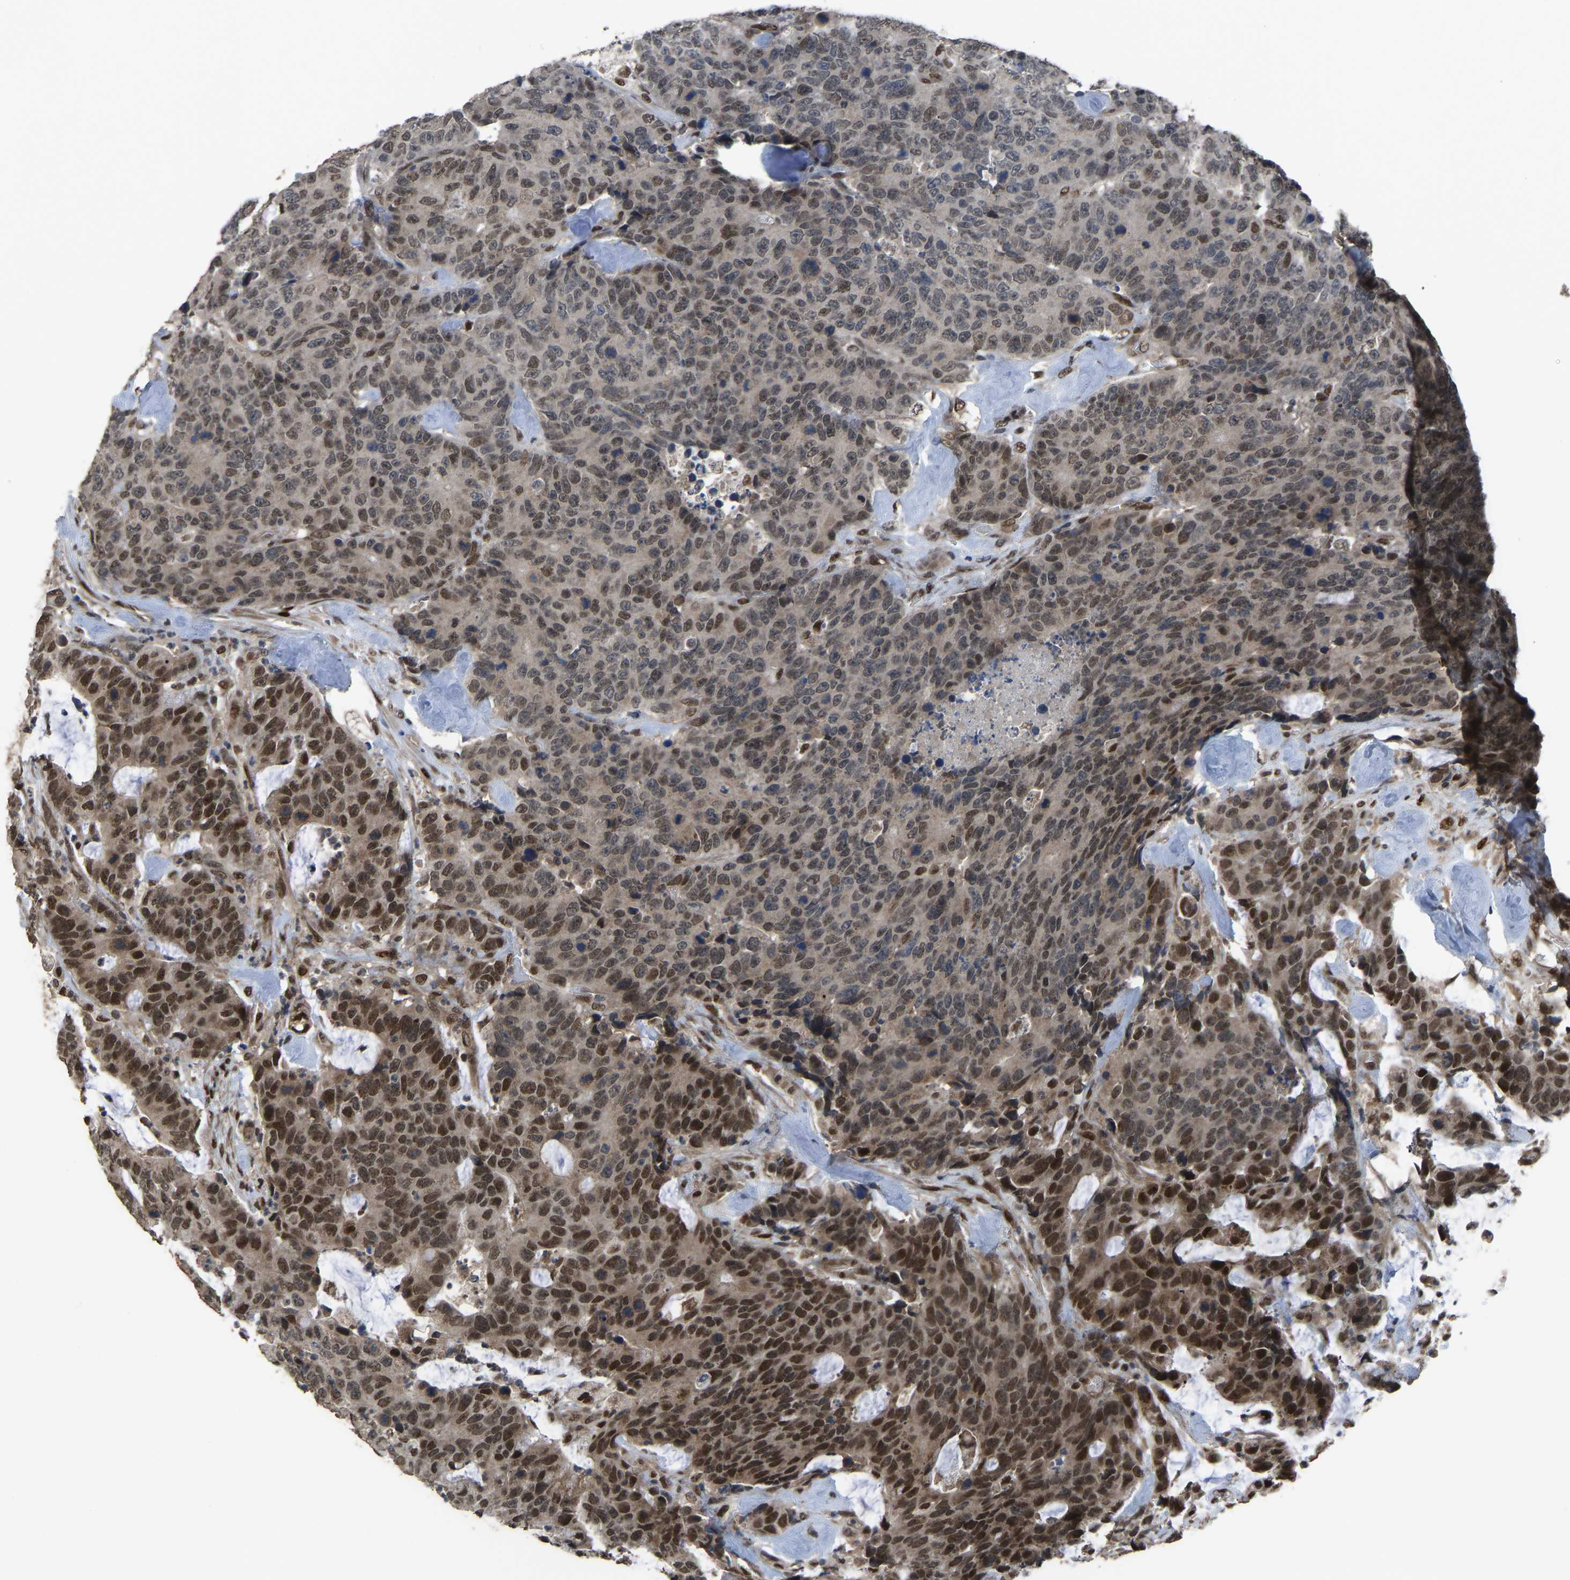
{"staining": {"intensity": "strong", "quantity": "25%-75%", "location": "cytoplasmic/membranous,nuclear"}, "tissue": "colorectal cancer", "cell_type": "Tumor cells", "image_type": "cancer", "snomed": [{"axis": "morphology", "description": "Adenocarcinoma, NOS"}, {"axis": "topography", "description": "Colon"}], "caption": "This photomicrograph displays colorectal cancer (adenocarcinoma) stained with IHC to label a protein in brown. The cytoplasmic/membranous and nuclear of tumor cells show strong positivity for the protein. Nuclei are counter-stained blue.", "gene": "KPNA6", "patient": {"sex": "female", "age": 86}}